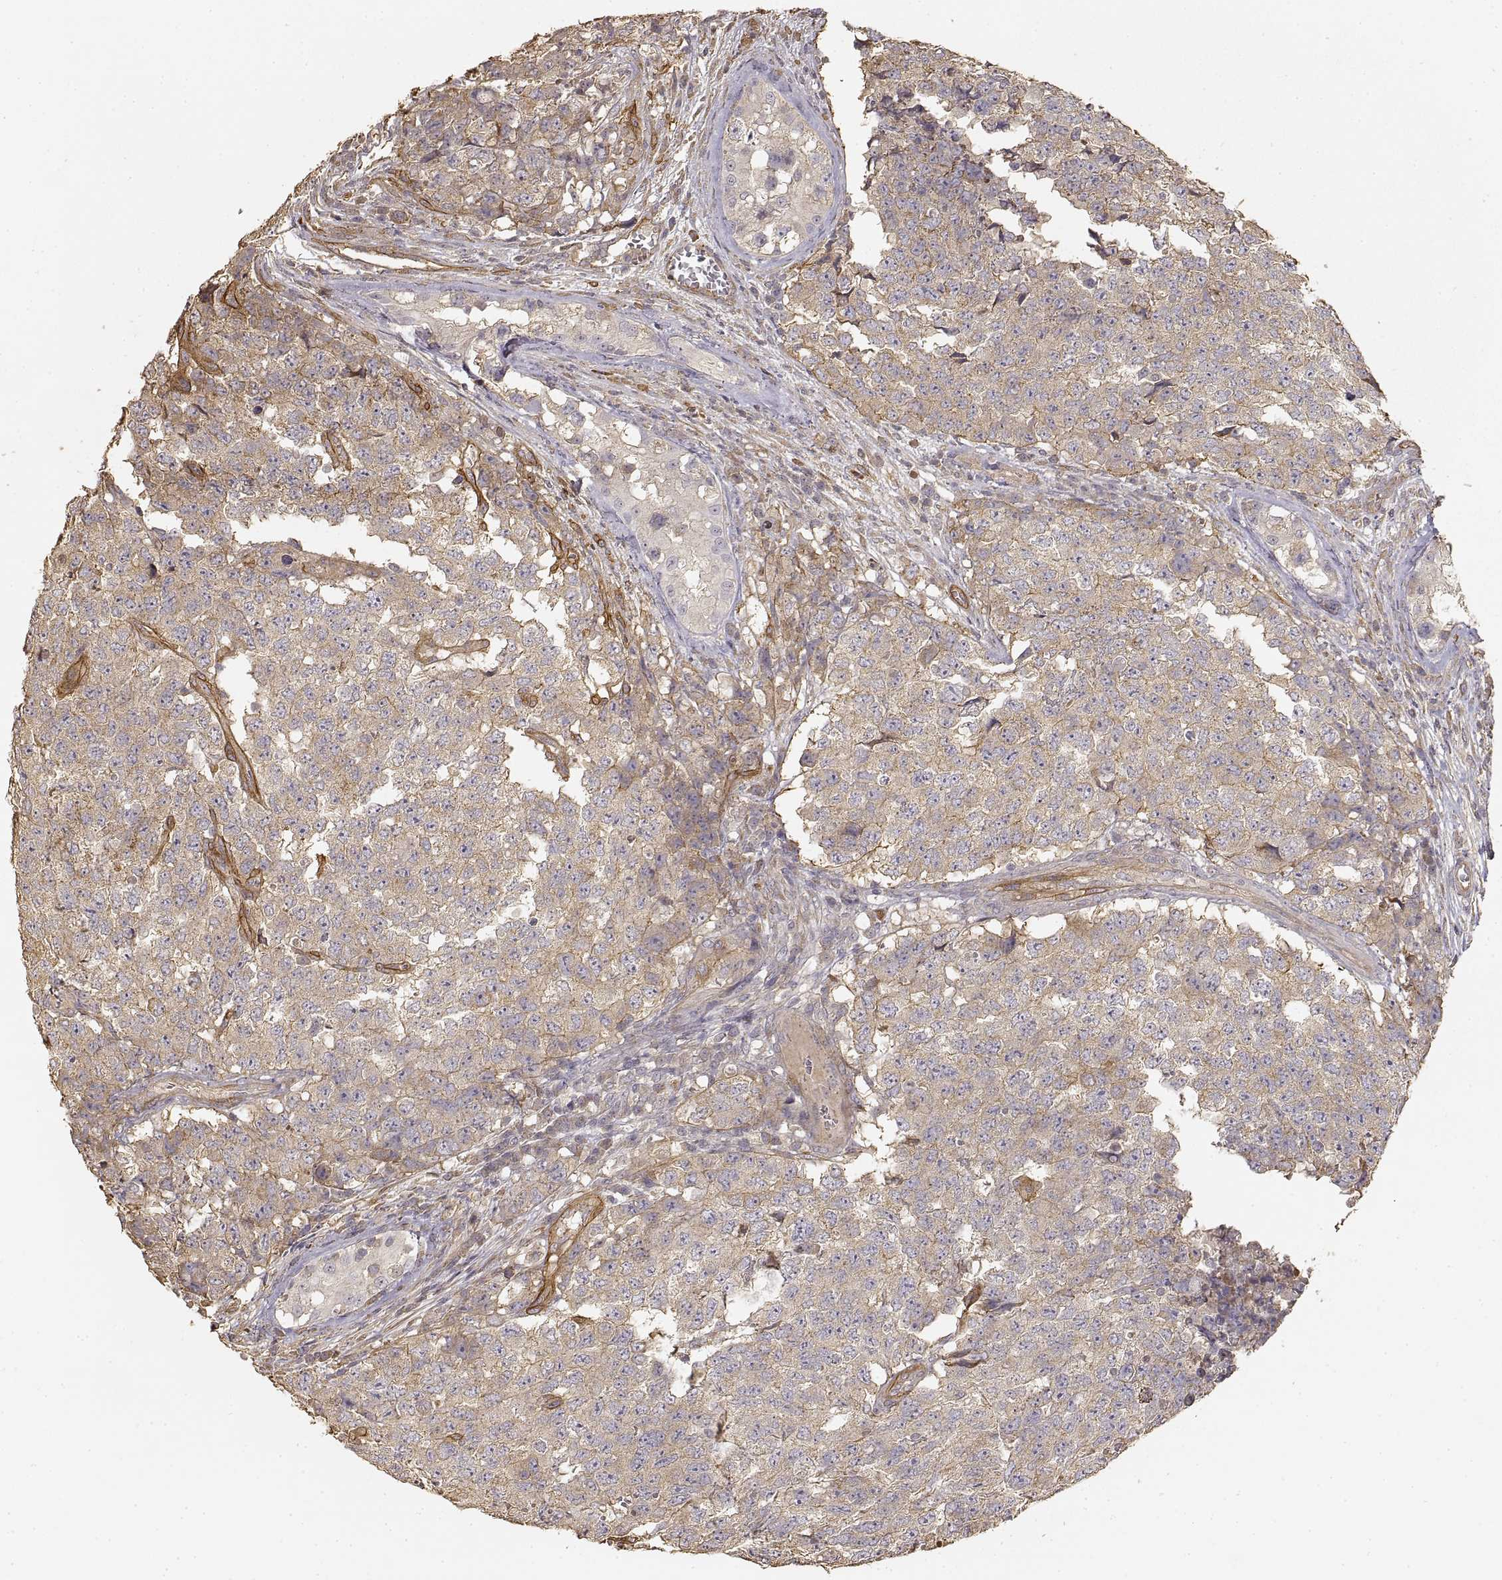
{"staining": {"intensity": "weak", "quantity": ">75%", "location": "cytoplasmic/membranous"}, "tissue": "testis cancer", "cell_type": "Tumor cells", "image_type": "cancer", "snomed": [{"axis": "morphology", "description": "Carcinoma, Embryonal, NOS"}, {"axis": "topography", "description": "Testis"}], "caption": "Brown immunohistochemical staining in testis cancer exhibits weak cytoplasmic/membranous positivity in about >75% of tumor cells. (Brightfield microscopy of DAB IHC at high magnification).", "gene": "LAMA4", "patient": {"sex": "male", "age": 23}}